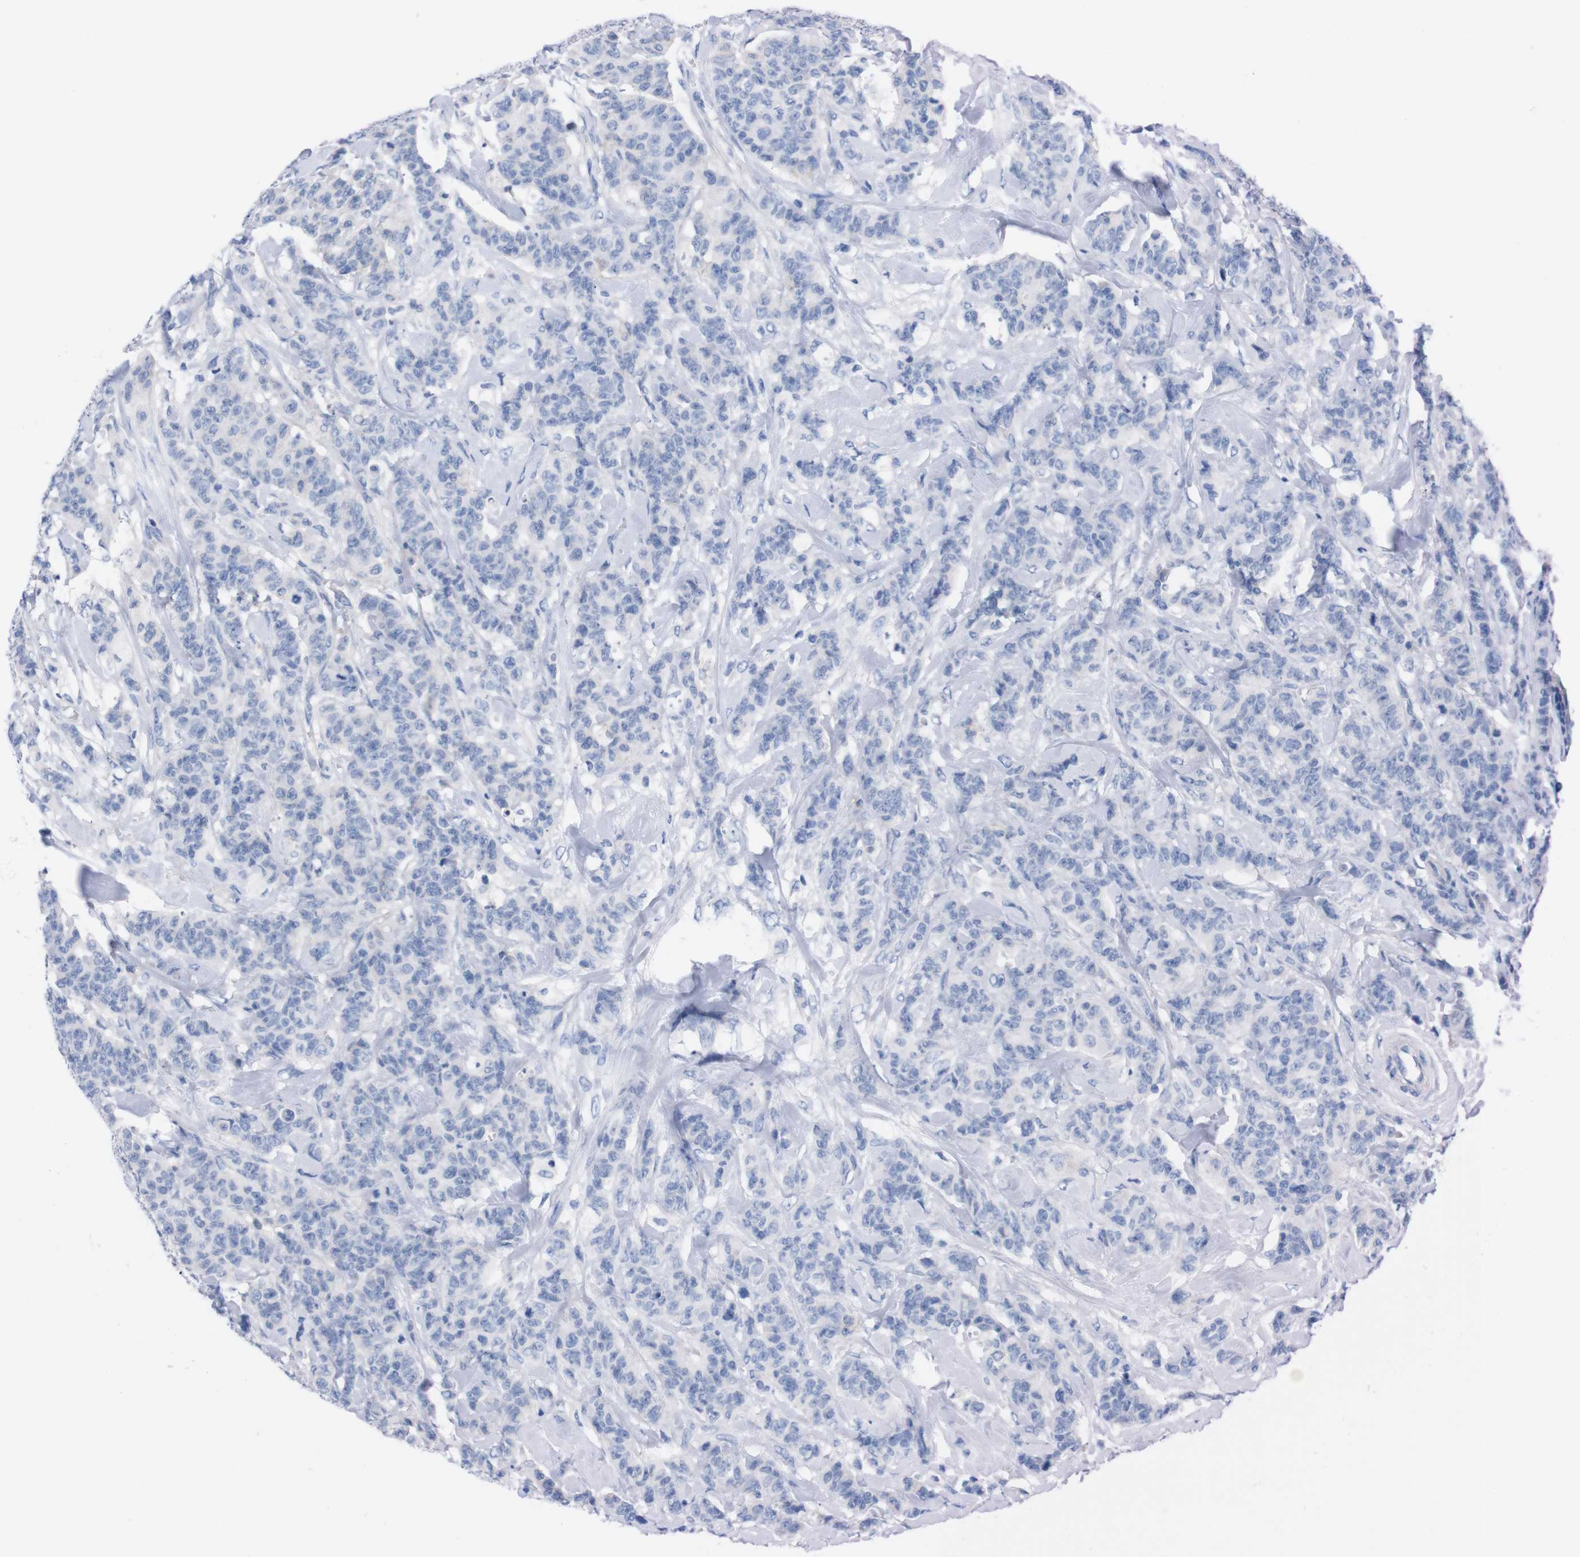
{"staining": {"intensity": "negative", "quantity": "none", "location": "none"}, "tissue": "breast cancer", "cell_type": "Tumor cells", "image_type": "cancer", "snomed": [{"axis": "morphology", "description": "Normal tissue, NOS"}, {"axis": "morphology", "description": "Duct carcinoma"}, {"axis": "topography", "description": "Breast"}], "caption": "DAB (3,3'-diaminobenzidine) immunohistochemical staining of breast cancer (intraductal carcinoma) reveals no significant expression in tumor cells.", "gene": "TMEM243", "patient": {"sex": "female", "age": 40}}